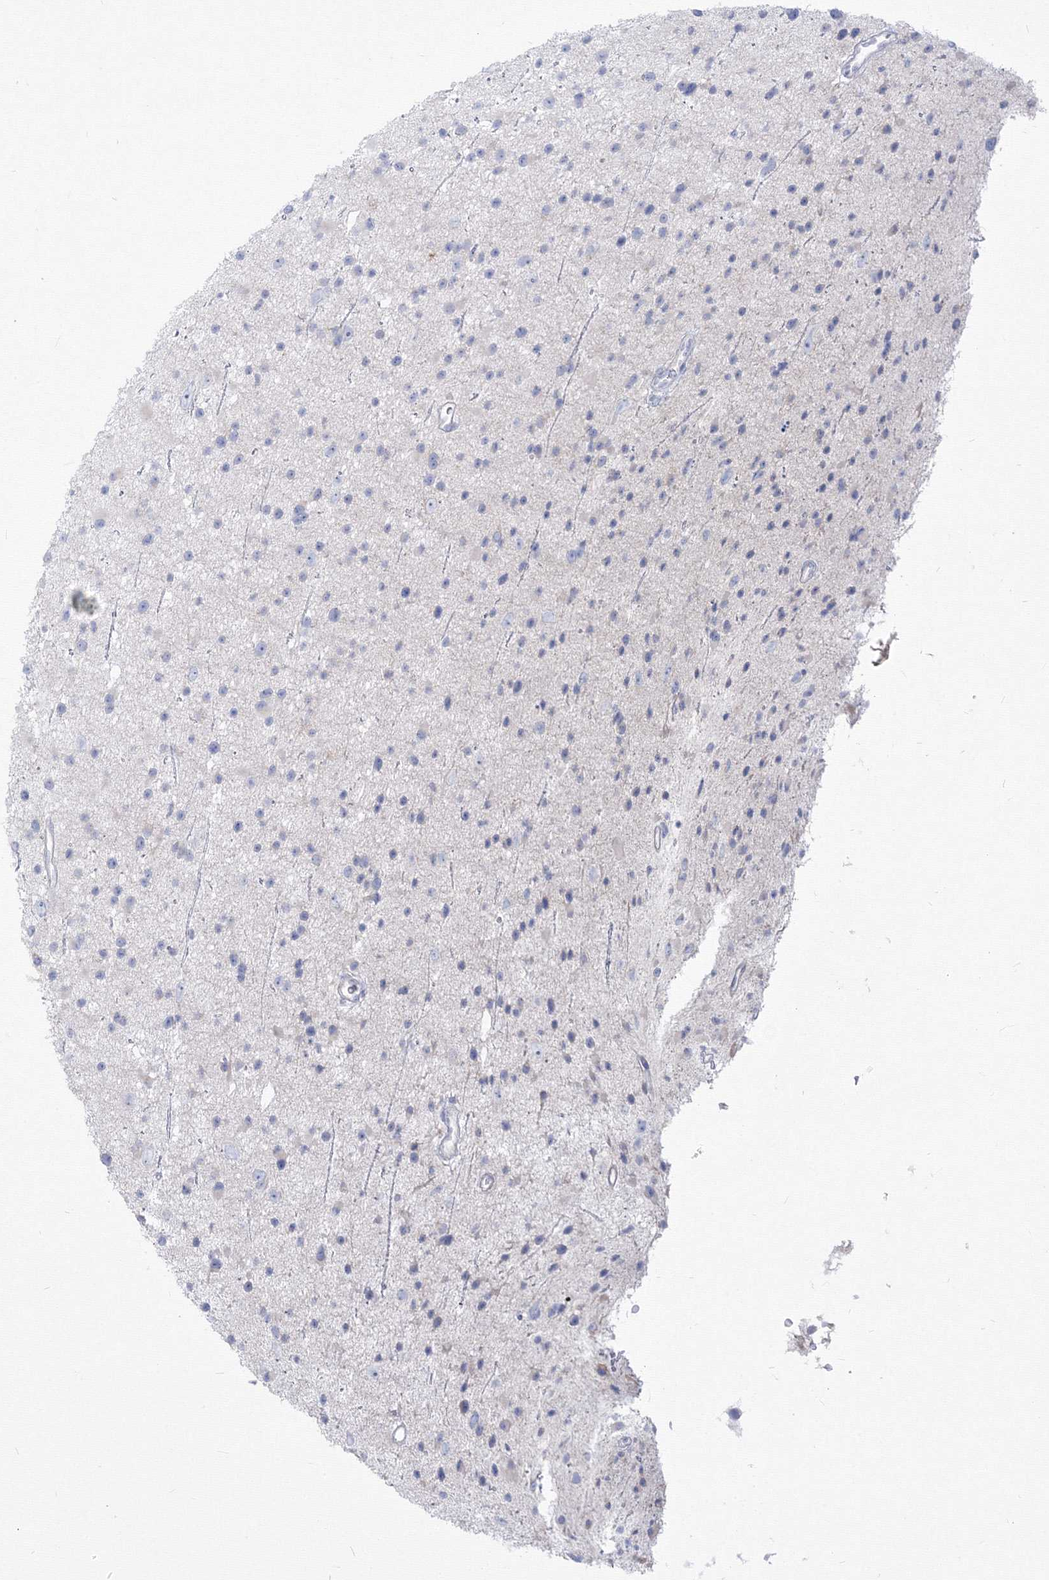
{"staining": {"intensity": "negative", "quantity": "none", "location": "none"}, "tissue": "glioma", "cell_type": "Tumor cells", "image_type": "cancer", "snomed": [{"axis": "morphology", "description": "Glioma, malignant, Low grade"}, {"axis": "topography", "description": "Cerebral cortex"}], "caption": "This photomicrograph is of malignant glioma (low-grade) stained with immunohistochemistry to label a protein in brown with the nuclei are counter-stained blue. There is no positivity in tumor cells.", "gene": "FBXL8", "patient": {"sex": "female", "age": 39}}